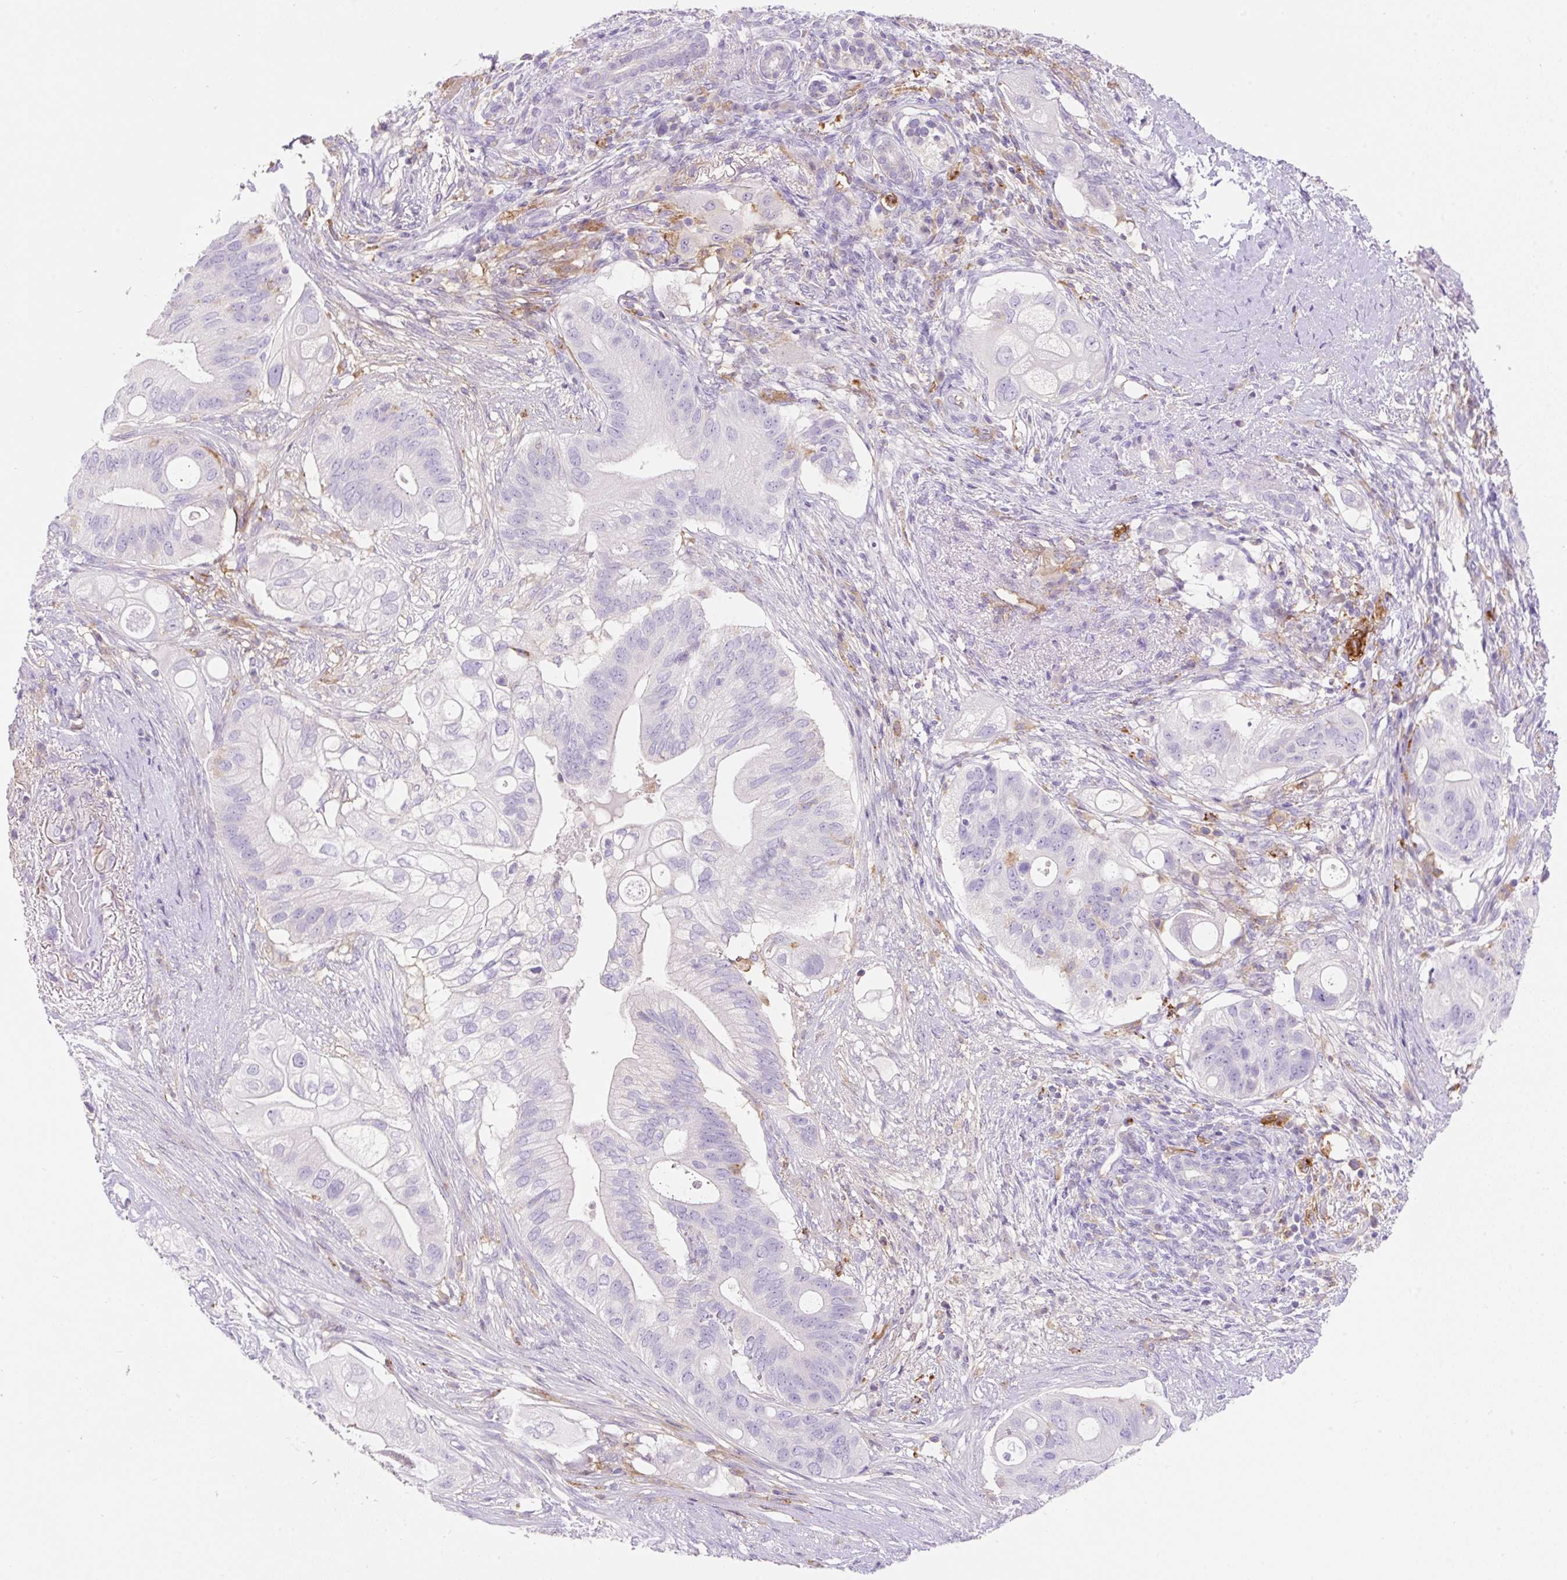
{"staining": {"intensity": "negative", "quantity": "none", "location": "none"}, "tissue": "pancreatic cancer", "cell_type": "Tumor cells", "image_type": "cancer", "snomed": [{"axis": "morphology", "description": "Adenocarcinoma, NOS"}, {"axis": "topography", "description": "Pancreas"}], "caption": "The histopathology image shows no staining of tumor cells in pancreatic cancer (adenocarcinoma).", "gene": "TDRD15", "patient": {"sex": "female", "age": 72}}